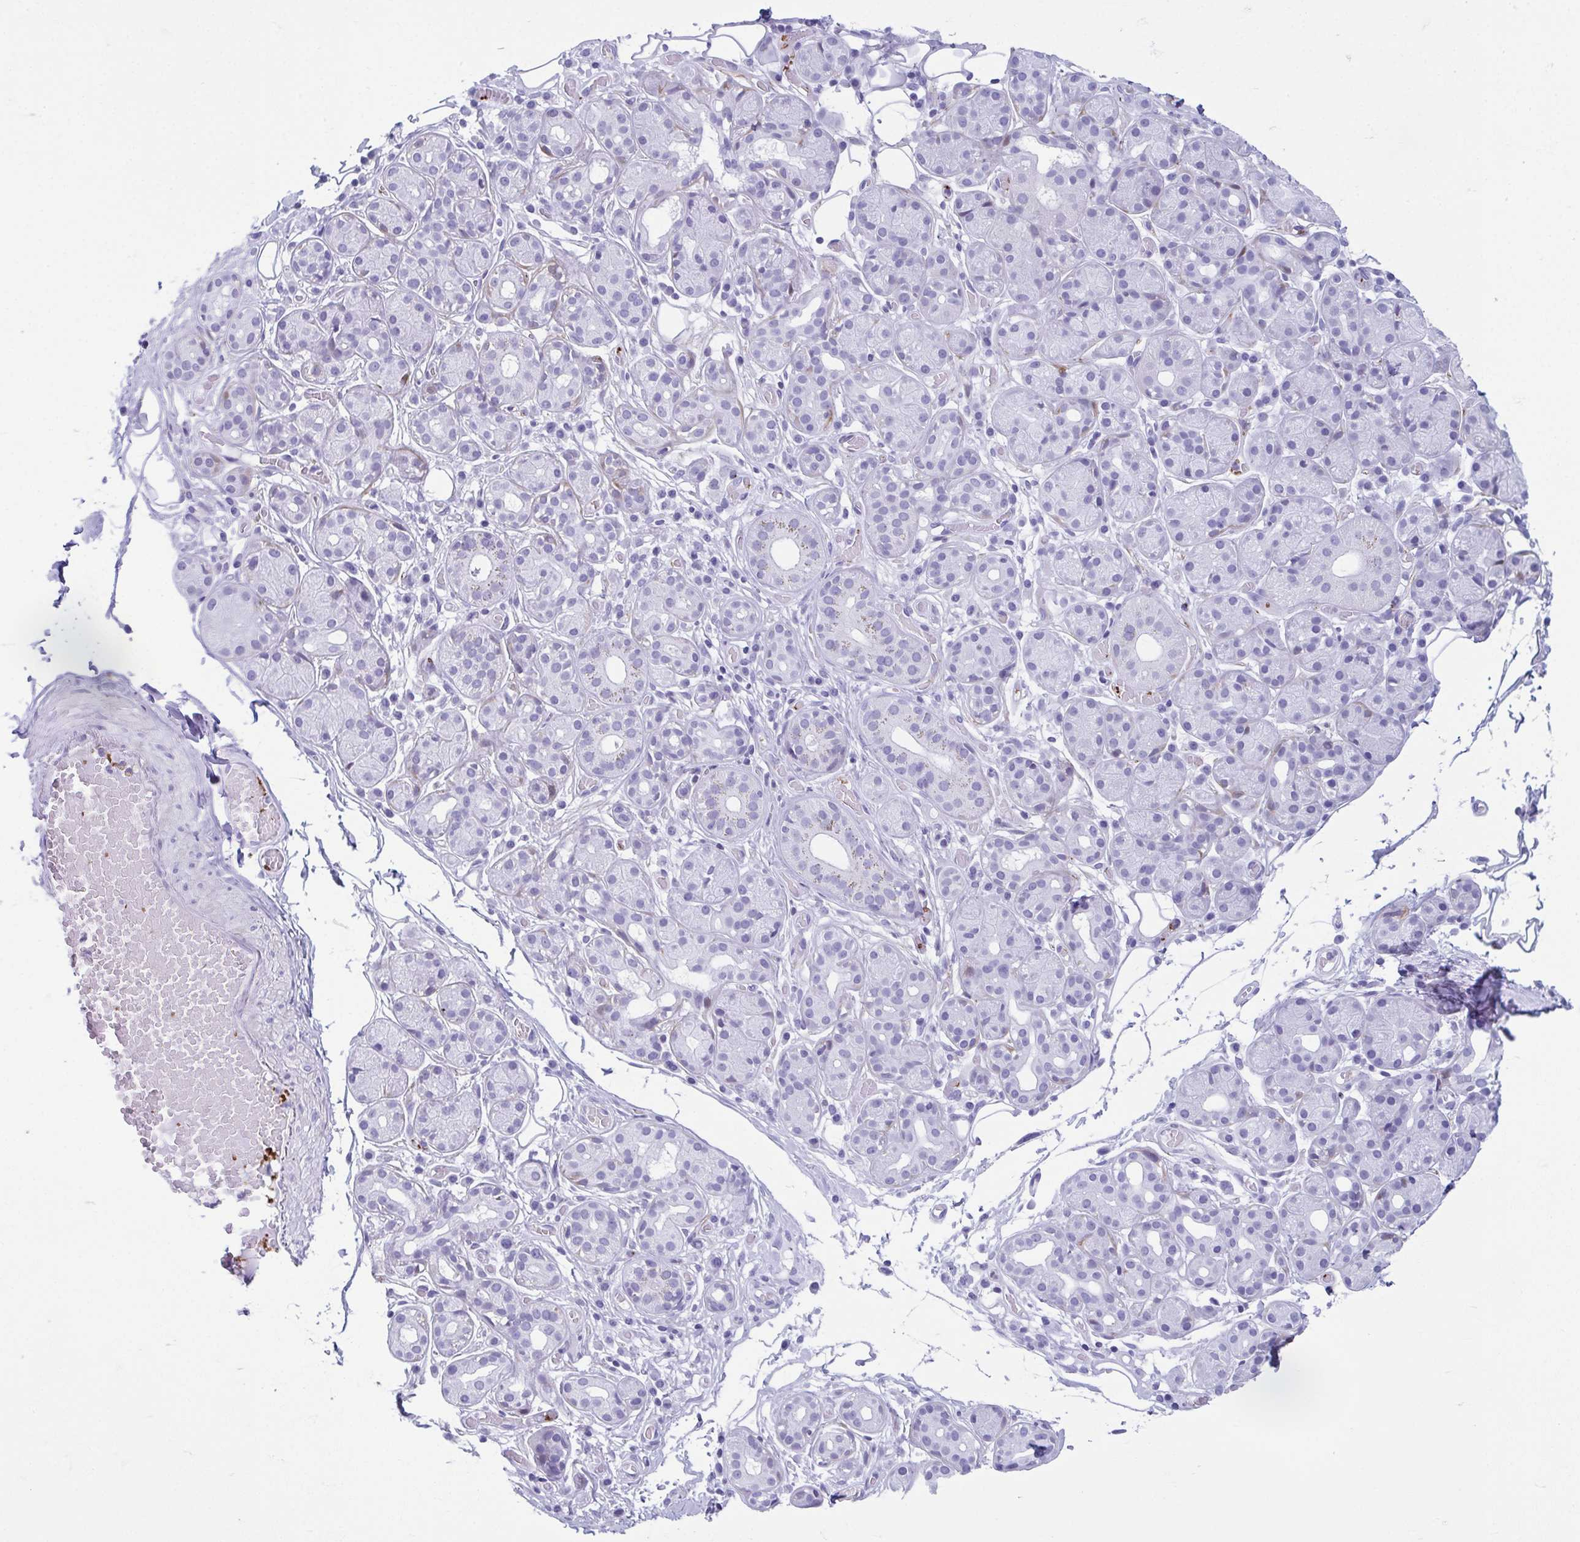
{"staining": {"intensity": "negative", "quantity": "none", "location": "none"}, "tissue": "salivary gland", "cell_type": "Glandular cells", "image_type": "normal", "snomed": [{"axis": "morphology", "description": "Normal tissue, NOS"}, {"axis": "topography", "description": "Salivary gland"}, {"axis": "topography", "description": "Peripheral nerve tissue"}], "caption": "Micrograph shows no protein staining in glandular cells of normal salivary gland.", "gene": "TCEAL3", "patient": {"sex": "male", "age": 71}}